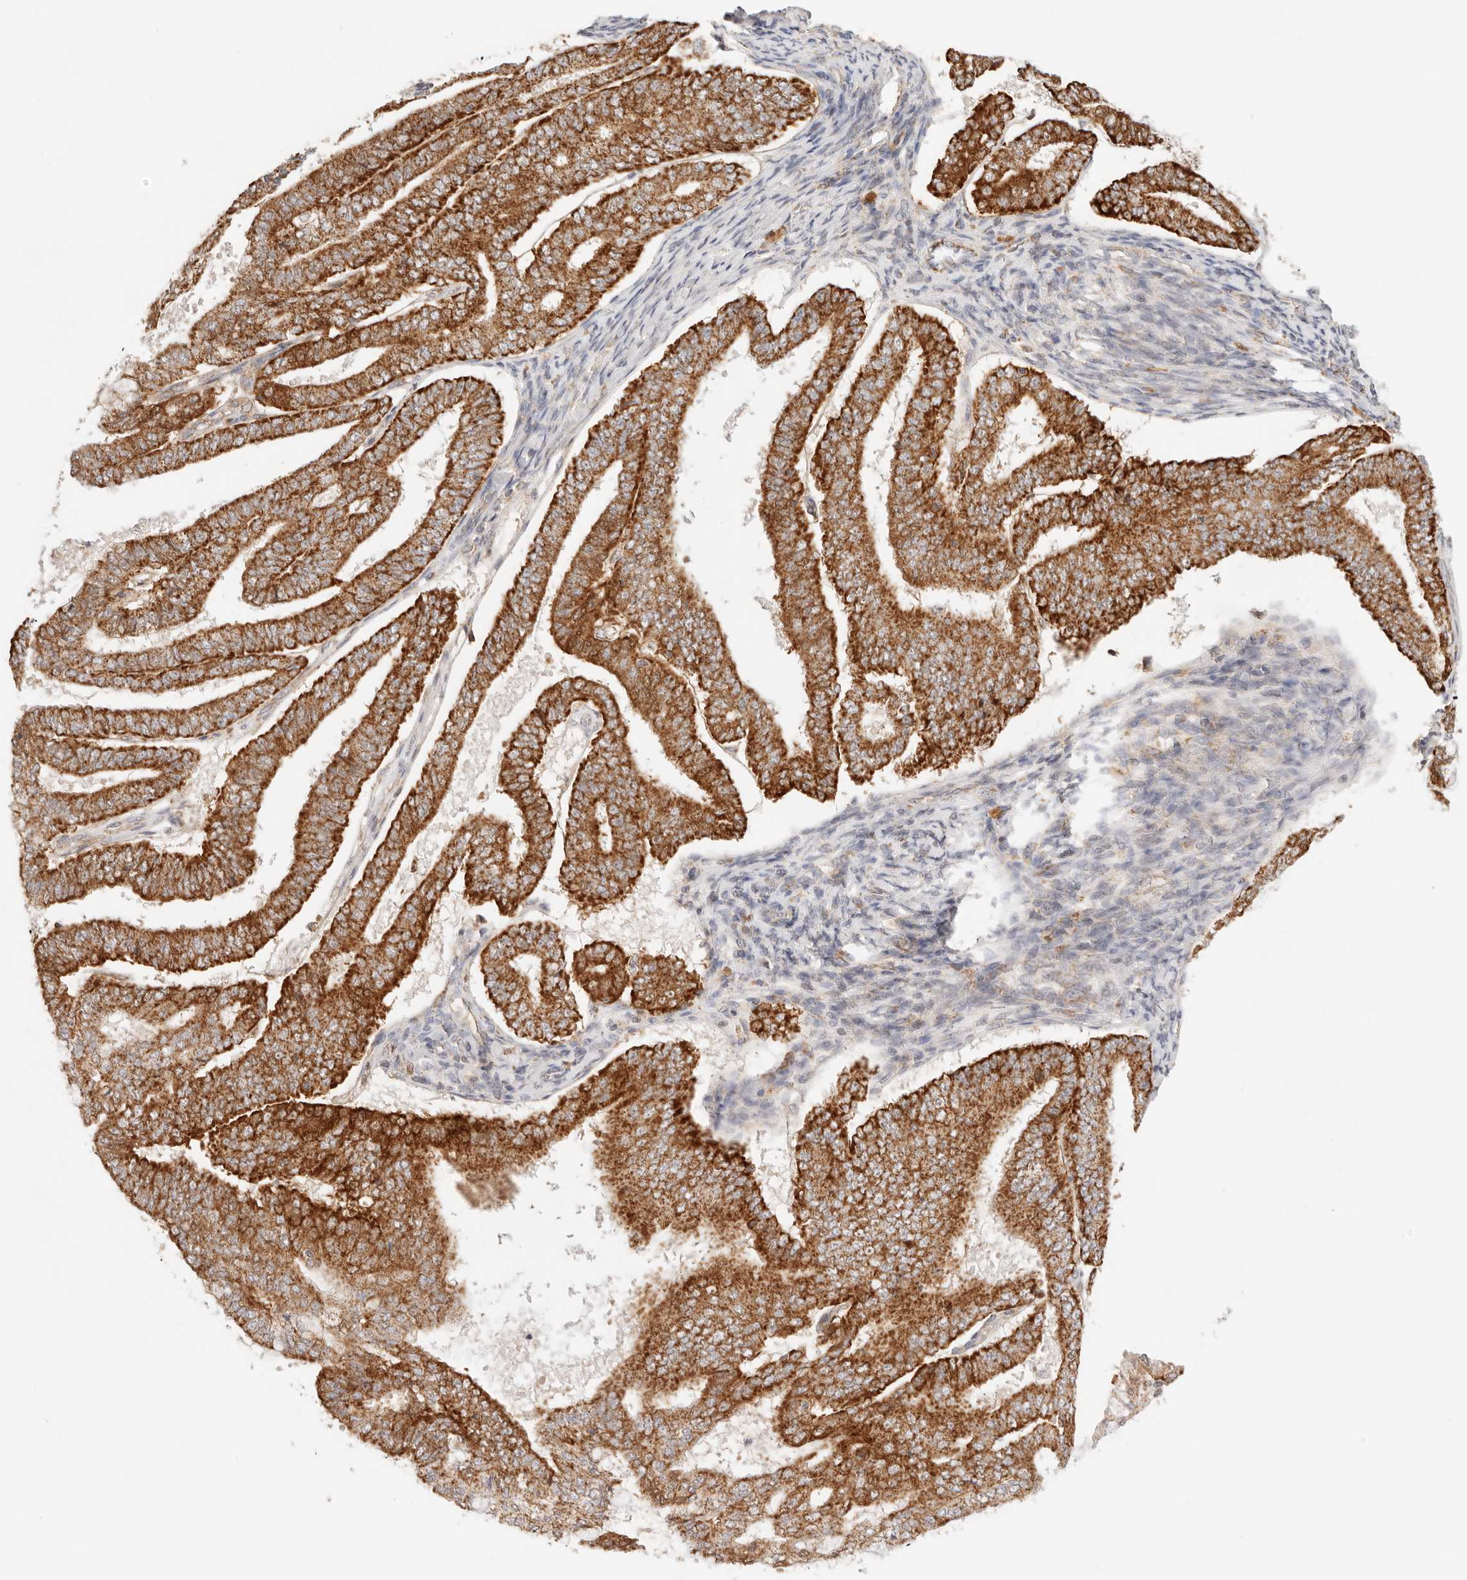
{"staining": {"intensity": "strong", "quantity": ">75%", "location": "cytoplasmic/membranous"}, "tissue": "endometrial cancer", "cell_type": "Tumor cells", "image_type": "cancer", "snomed": [{"axis": "morphology", "description": "Adenocarcinoma, NOS"}, {"axis": "topography", "description": "Endometrium"}], "caption": "Protein expression analysis of endometrial cancer (adenocarcinoma) demonstrates strong cytoplasmic/membranous expression in approximately >75% of tumor cells.", "gene": "COA6", "patient": {"sex": "female", "age": 63}}